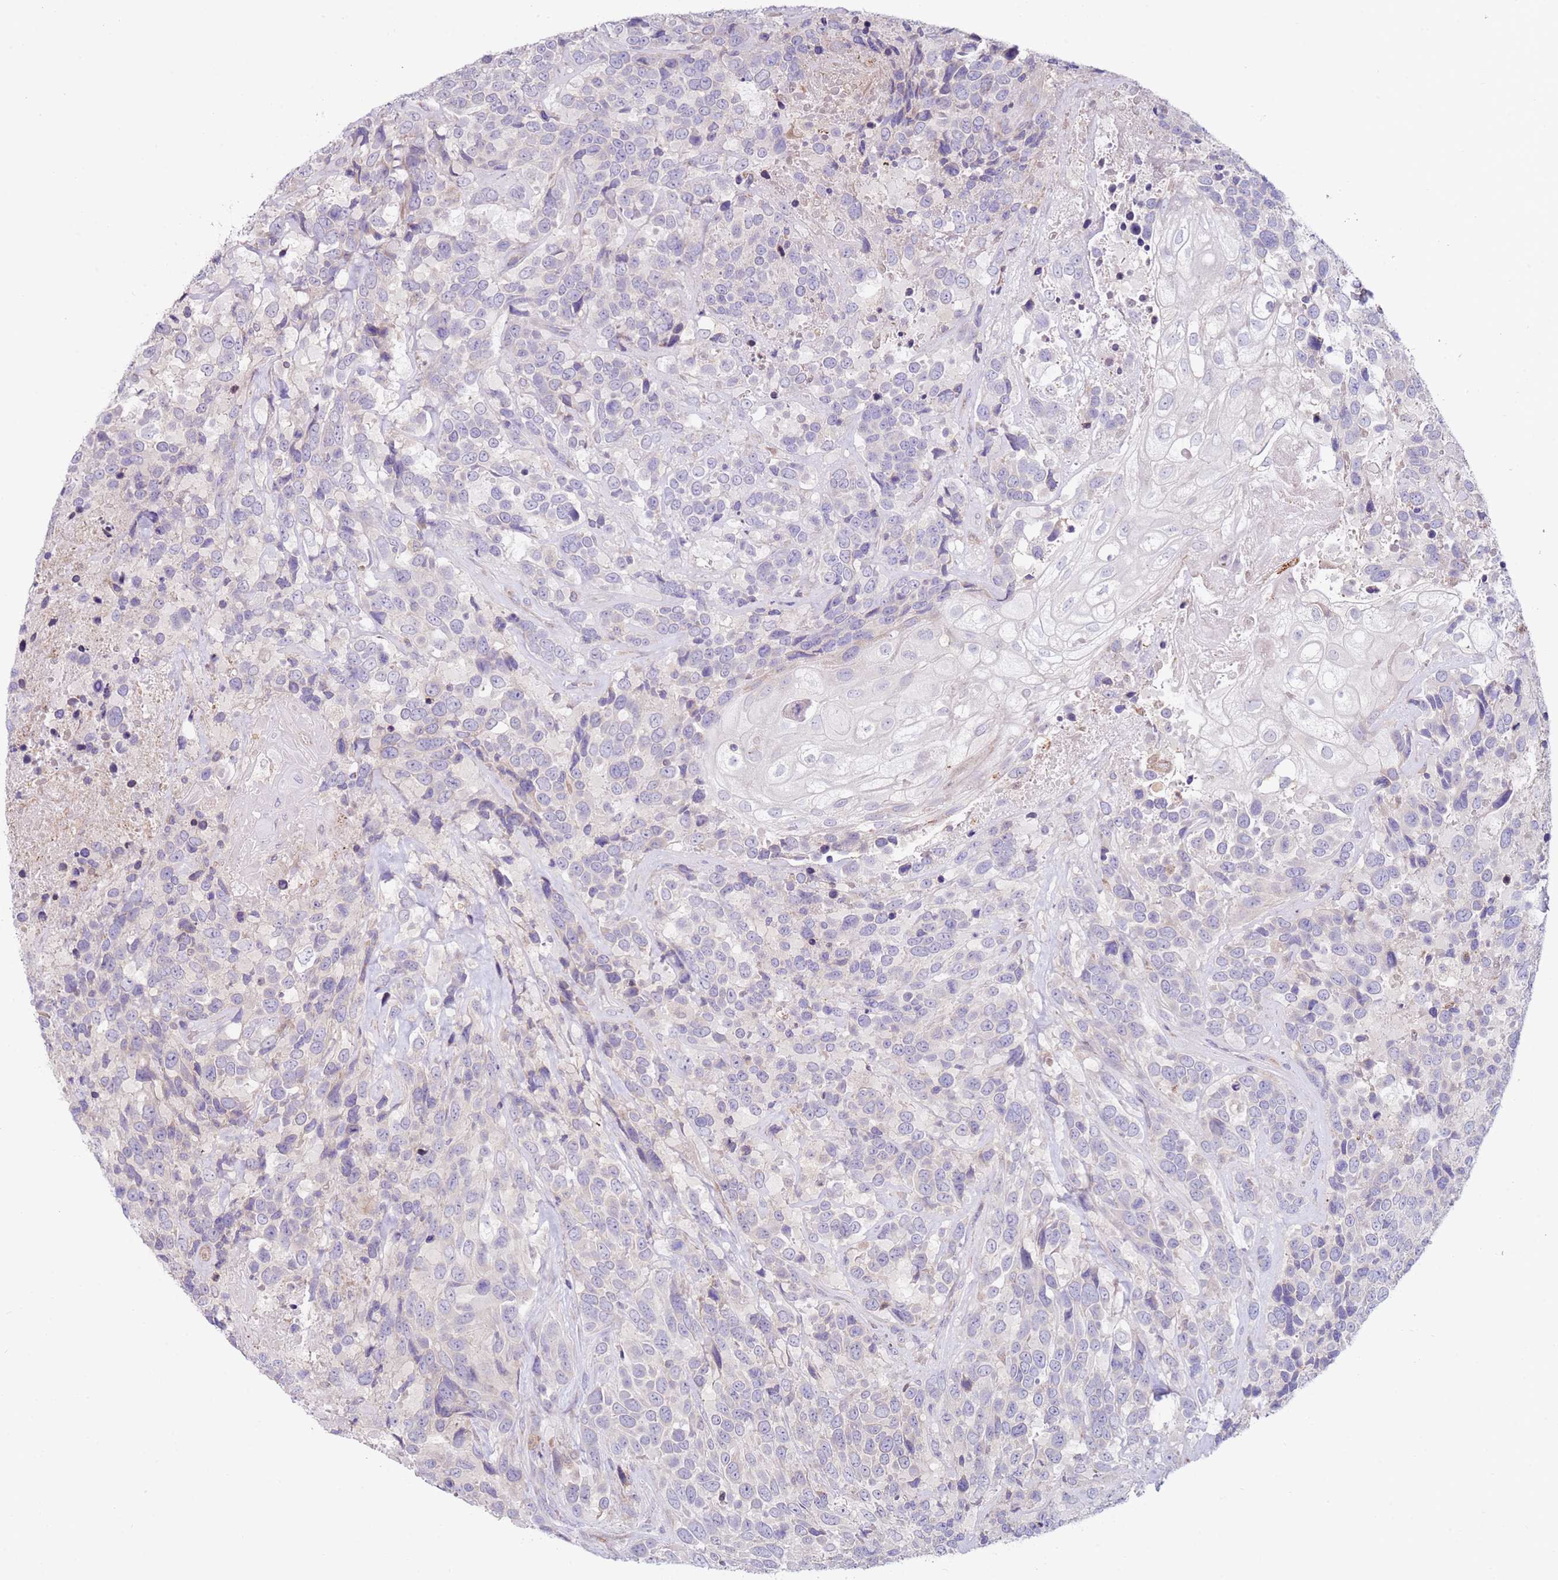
{"staining": {"intensity": "negative", "quantity": "none", "location": "none"}, "tissue": "urothelial cancer", "cell_type": "Tumor cells", "image_type": "cancer", "snomed": [{"axis": "morphology", "description": "Urothelial carcinoma, High grade"}, {"axis": "topography", "description": "Urinary bladder"}], "caption": "The photomicrograph reveals no significant staining in tumor cells of urothelial cancer. (DAB (3,3'-diaminobenzidine) immunohistochemistry, high magnification).", "gene": "CNOT9", "patient": {"sex": "female", "age": 70}}